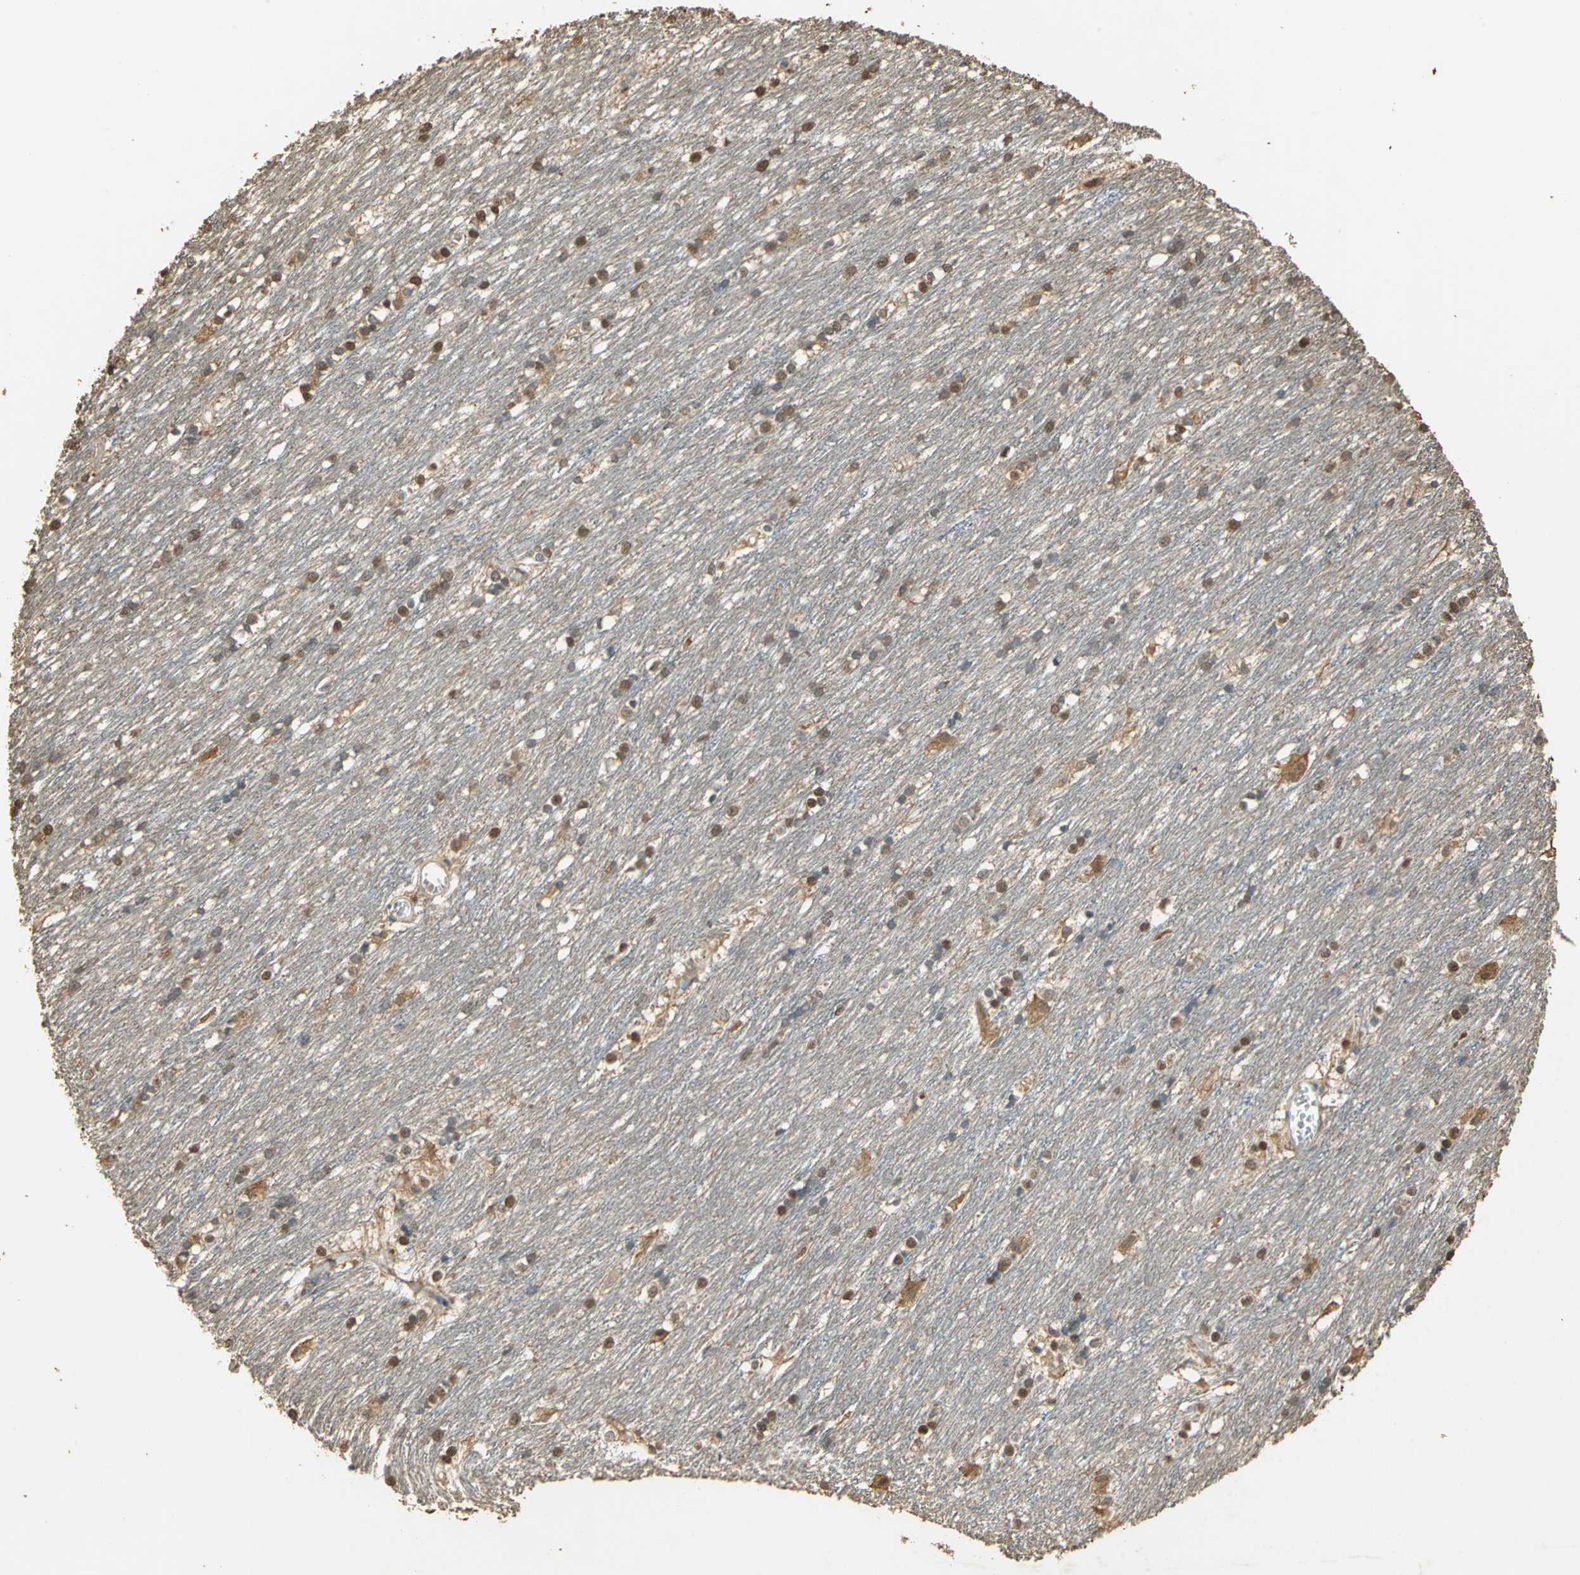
{"staining": {"intensity": "weak", "quantity": "25%-75%", "location": "cytoplasmic/membranous"}, "tissue": "caudate", "cell_type": "Glial cells", "image_type": "normal", "snomed": [{"axis": "morphology", "description": "Normal tissue, NOS"}, {"axis": "topography", "description": "Lateral ventricle wall"}], "caption": "Immunohistochemistry (IHC) of unremarkable caudate exhibits low levels of weak cytoplasmic/membranous staining in approximately 25%-75% of glial cells.", "gene": "GAPDH", "patient": {"sex": "female", "age": 19}}